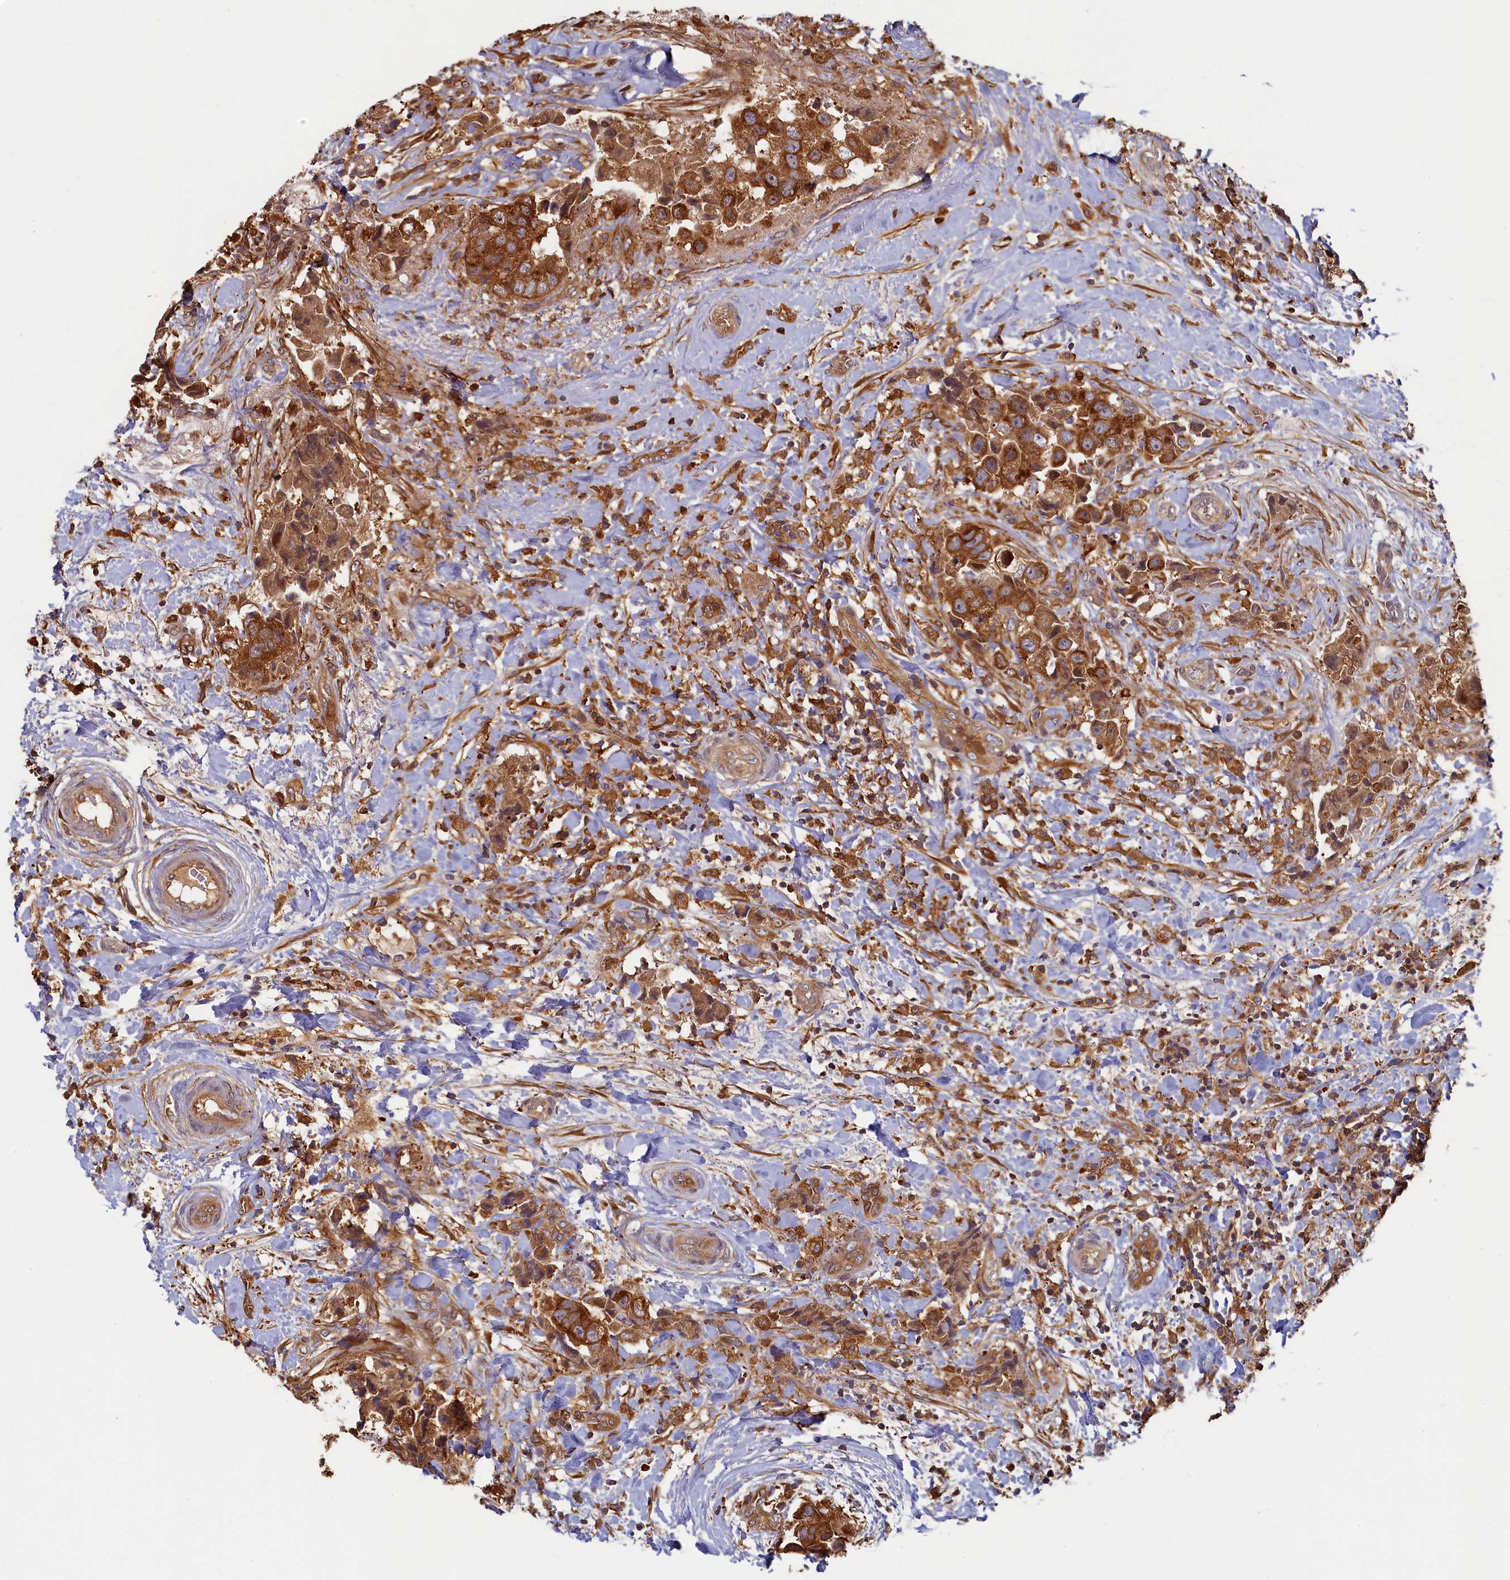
{"staining": {"intensity": "strong", "quantity": ">75%", "location": "cytoplasmic/membranous"}, "tissue": "breast cancer", "cell_type": "Tumor cells", "image_type": "cancer", "snomed": [{"axis": "morphology", "description": "Normal tissue, NOS"}, {"axis": "morphology", "description": "Duct carcinoma"}, {"axis": "topography", "description": "Breast"}], "caption": "IHC staining of breast cancer (intraductal carcinoma), which displays high levels of strong cytoplasmic/membranous staining in approximately >75% of tumor cells indicating strong cytoplasmic/membranous protein positivity. The staining was performed using DAB (3,3'-diaminobenzidine) (brown) for protein detection and nuclei were counterstained in hematoxylin (blue).", "gene": "TIMM8B", "patient": {"sex": "female", "age": 62}}